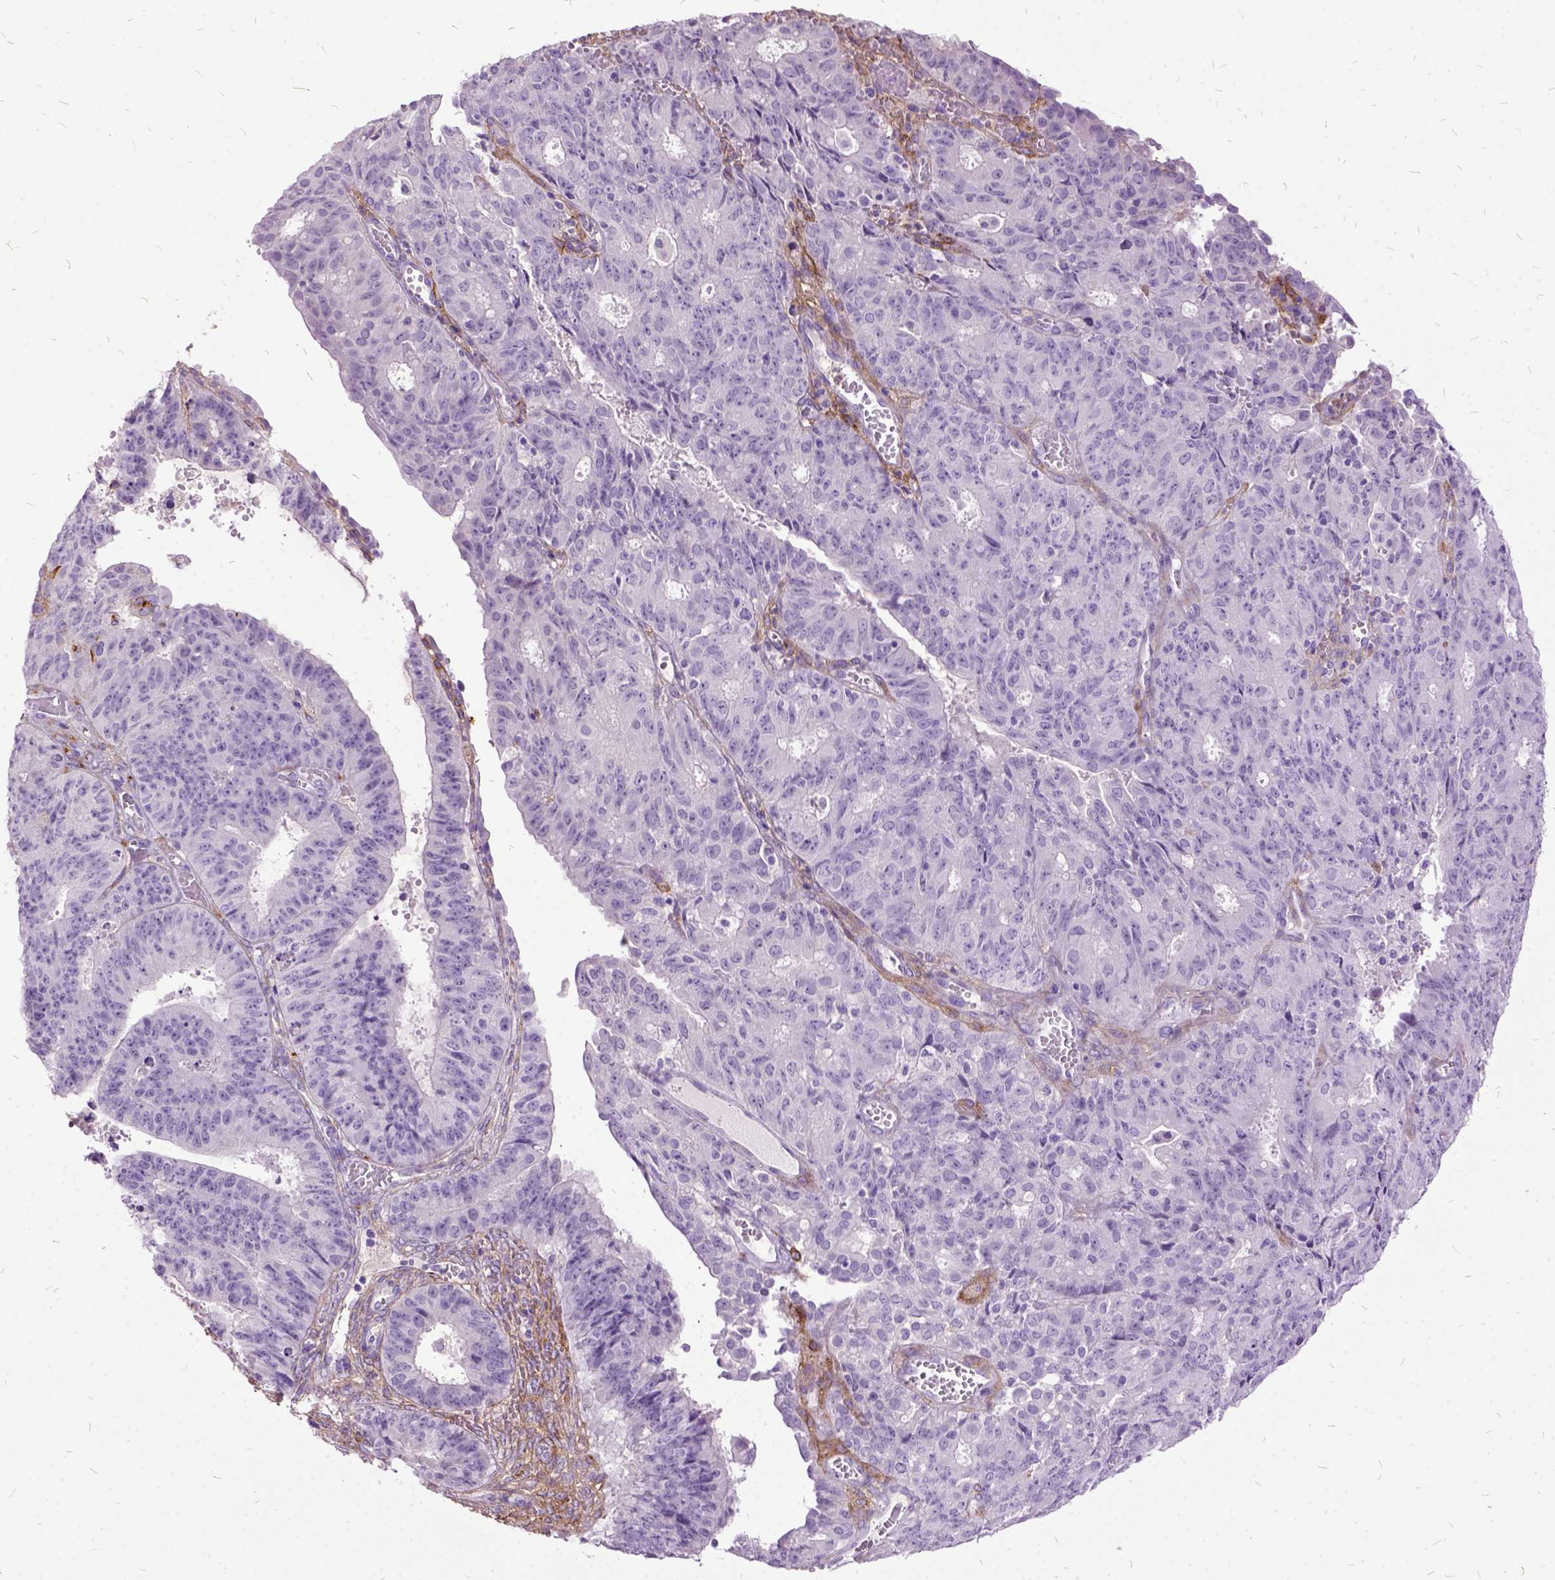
{"staining": {"intensity": "negative", "quantity": "none", "location": "none"}, "tissue": "ovarian cancer", "cell_type": "Tumor cells", "image_type": "cancer", "snomed": [{"axis": "morphology", "description": "Carcinoma, endometroid"}, {"axis": "topography", "description": "Ovary"}], "caption": "This is an immunohistochemistry photomicrograph of ovarian endometroid carcinoma. There is no positivity in tumor cells.", "gene": "MME", "patient": {"sex": "female", "age": 42}}